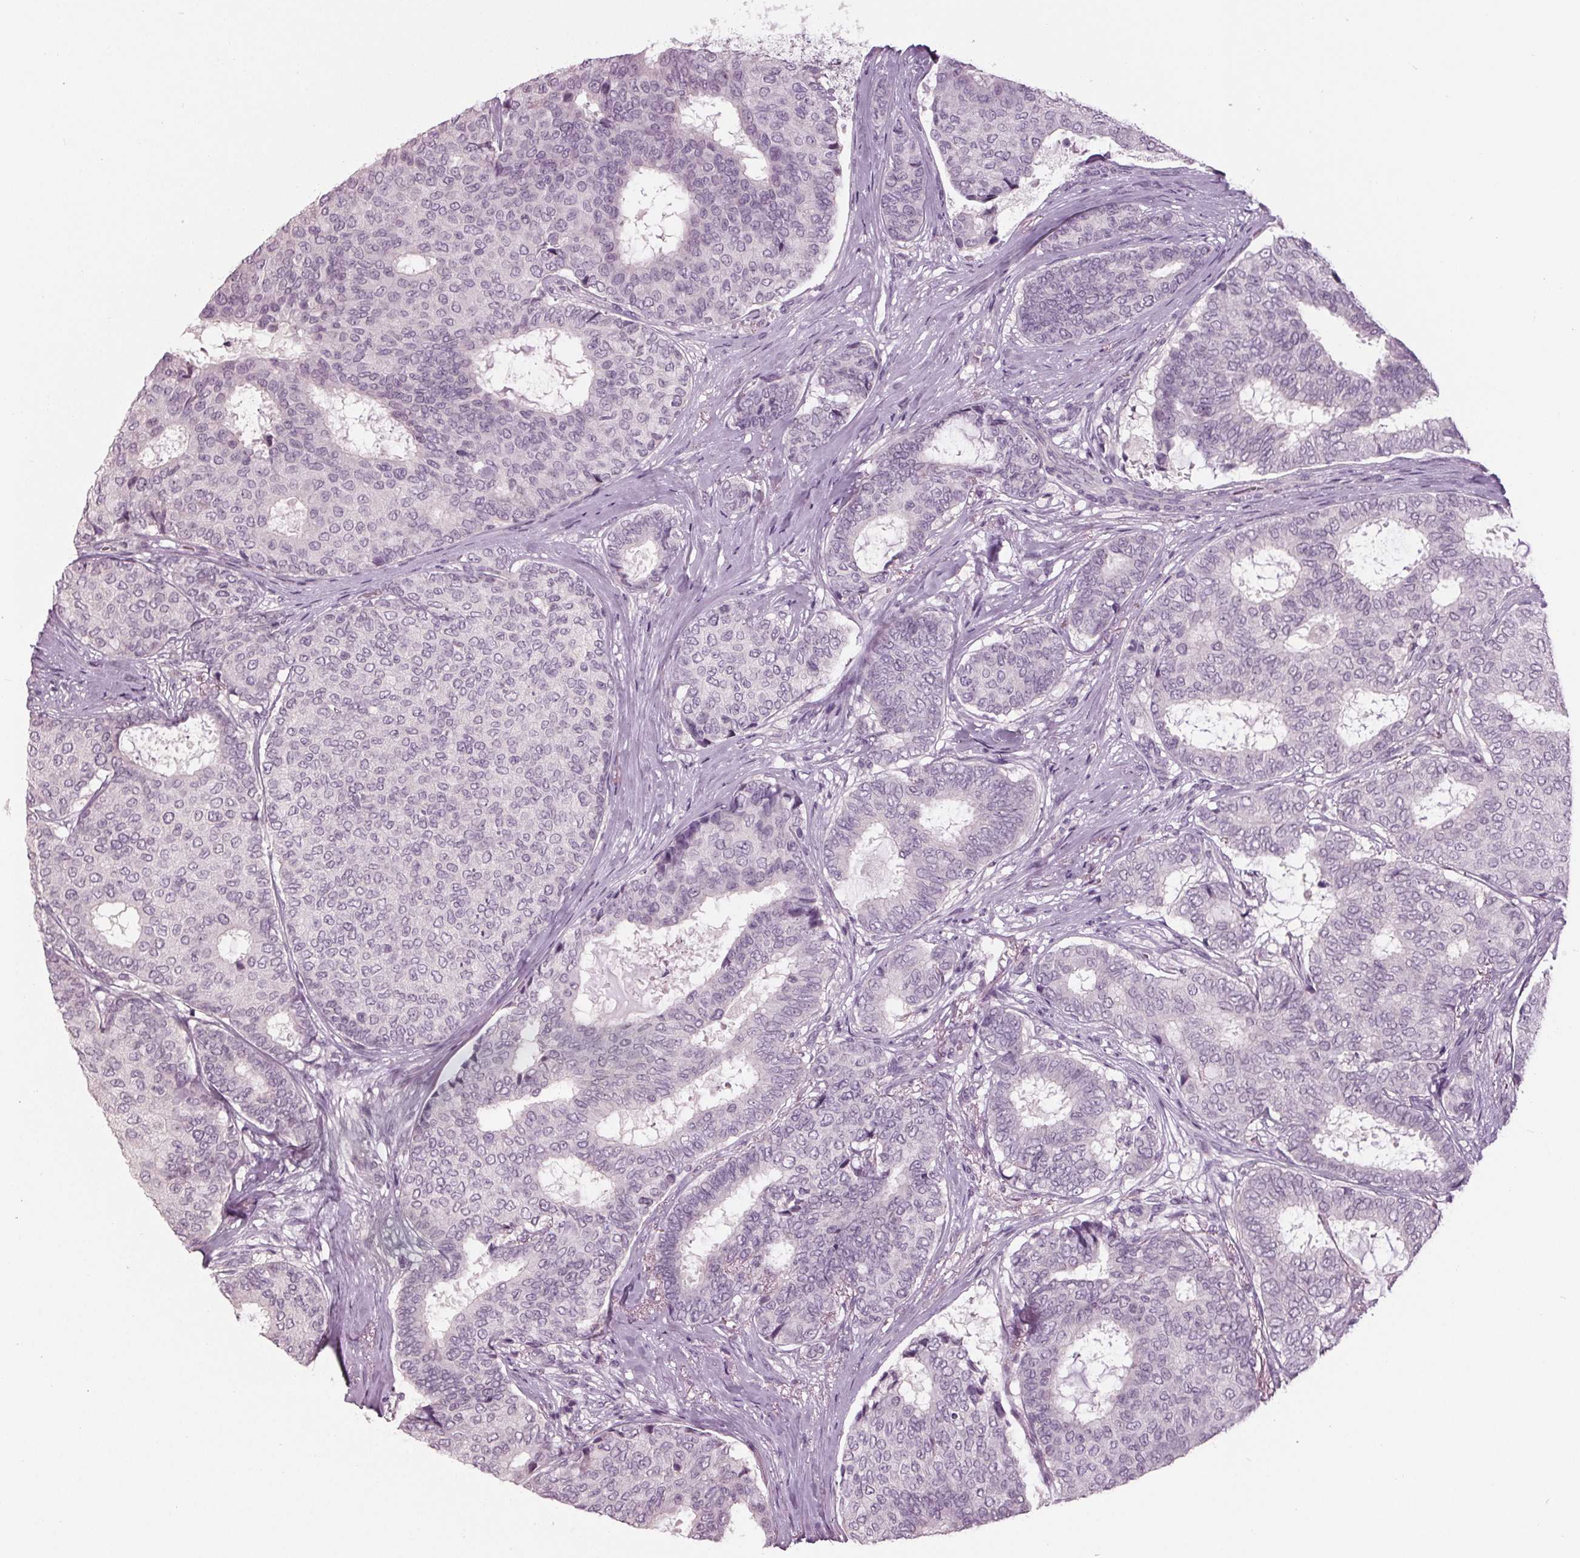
{"staining": {"intensity": "negative", "quantity": "none", "location": "none"}, "tissue": "breast cancer", "cell_type": "Tumor cells", "image_type": "cancer", "snomed": [{"axis": "morphology", "description": "Duct carcinoma"}, {"axis": "topography", "description": "Breast"}], "caption": "DAB immunohistochemical staining of human invasive ductal carcinoma (breast) exhibits no significant expression in tumor cells.", "gene": "TNNC2", "patient": {"sex": "female", "age": 75}}